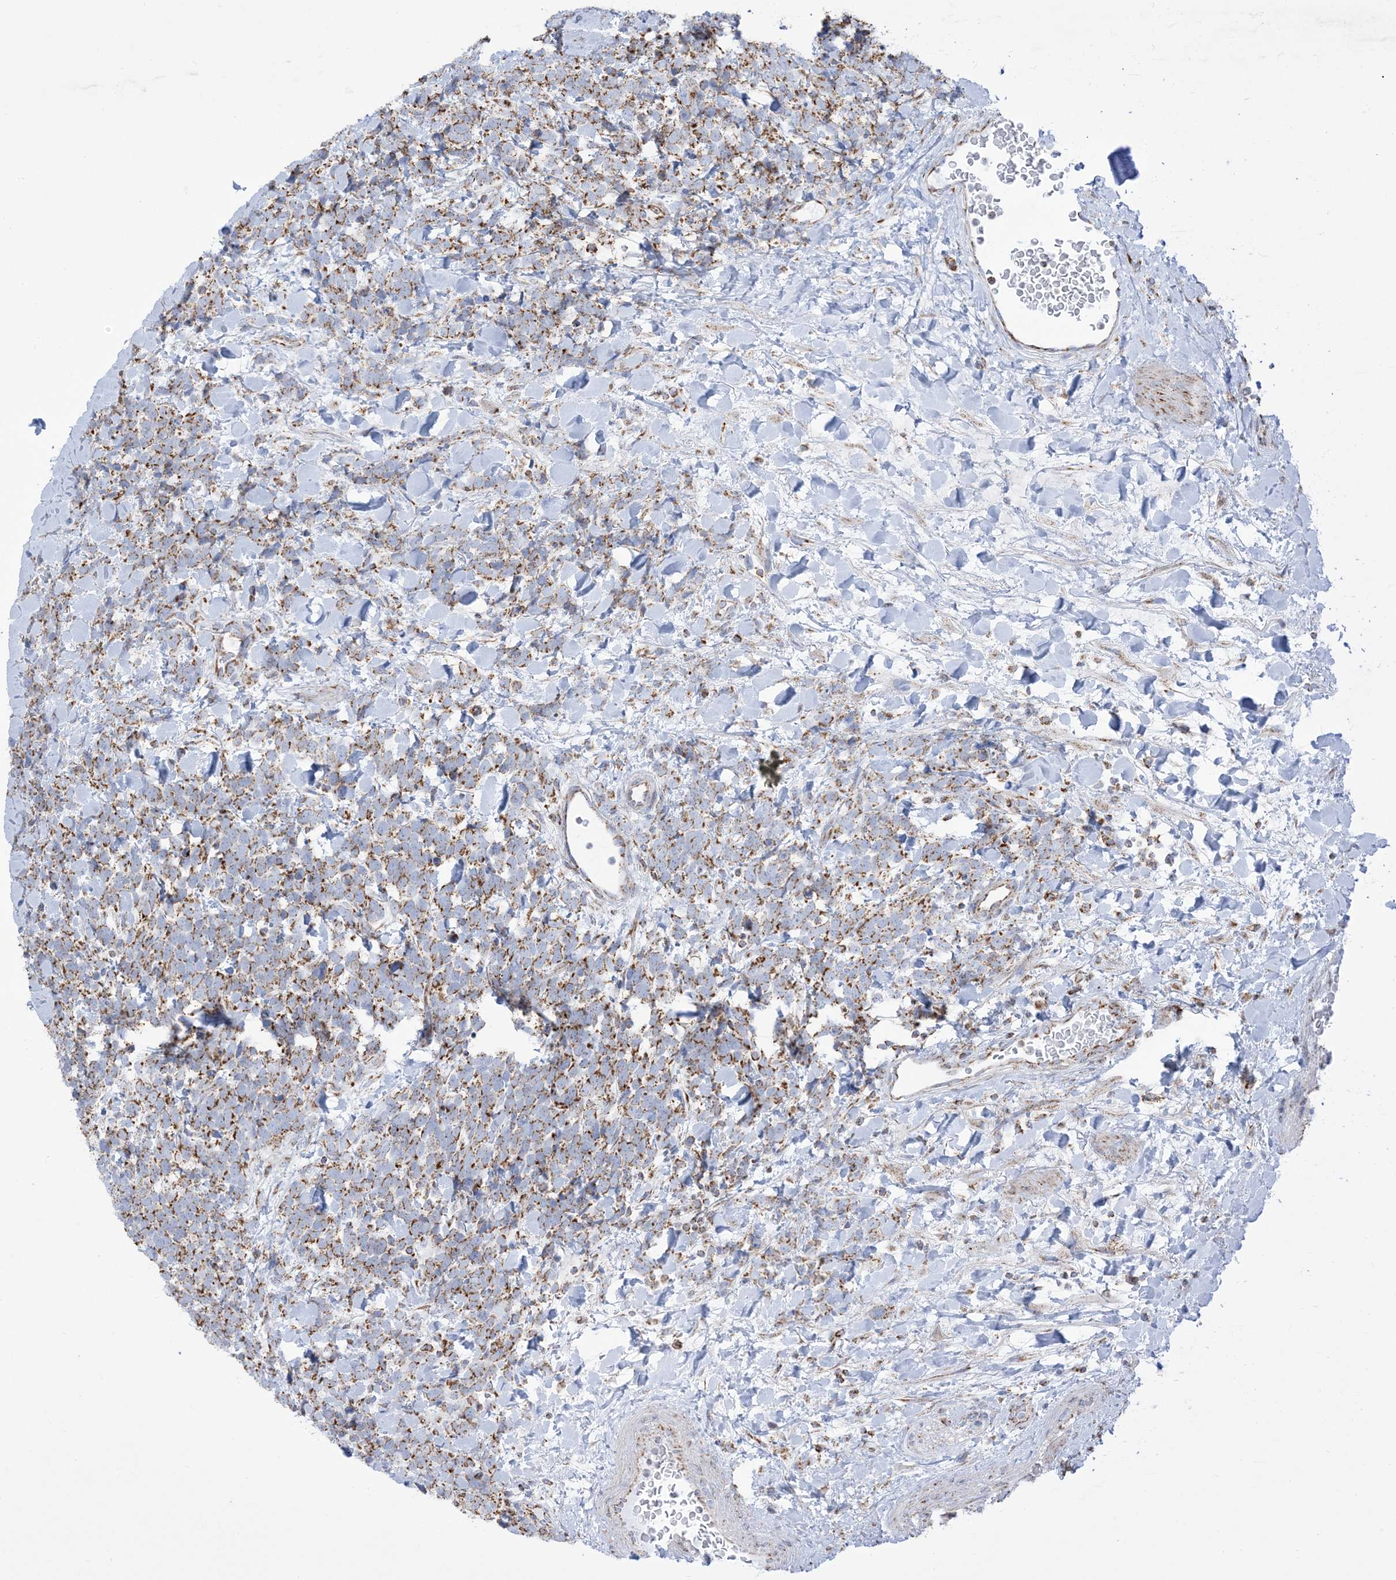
{"staining": {"intensity": "moderate", "quantity": ">75%", "location": "cytoplasmic/membranous"}, "tissue": "urothelial cancer", "cell_type": "Tumor cells", "image_type": "cancer", "snomed": [{"axis": "morphology", "description": "Urothelial carcinoma, High grade"}, {"axis": "topography", "description": "Urinary bladder"}], "caption": "High-grade urothelial carcinoma stained with a protein marker reveals moderate staining in tumor cells.", "gene": "SAMM50", "patient": {"sex": "female", "age": 82}}